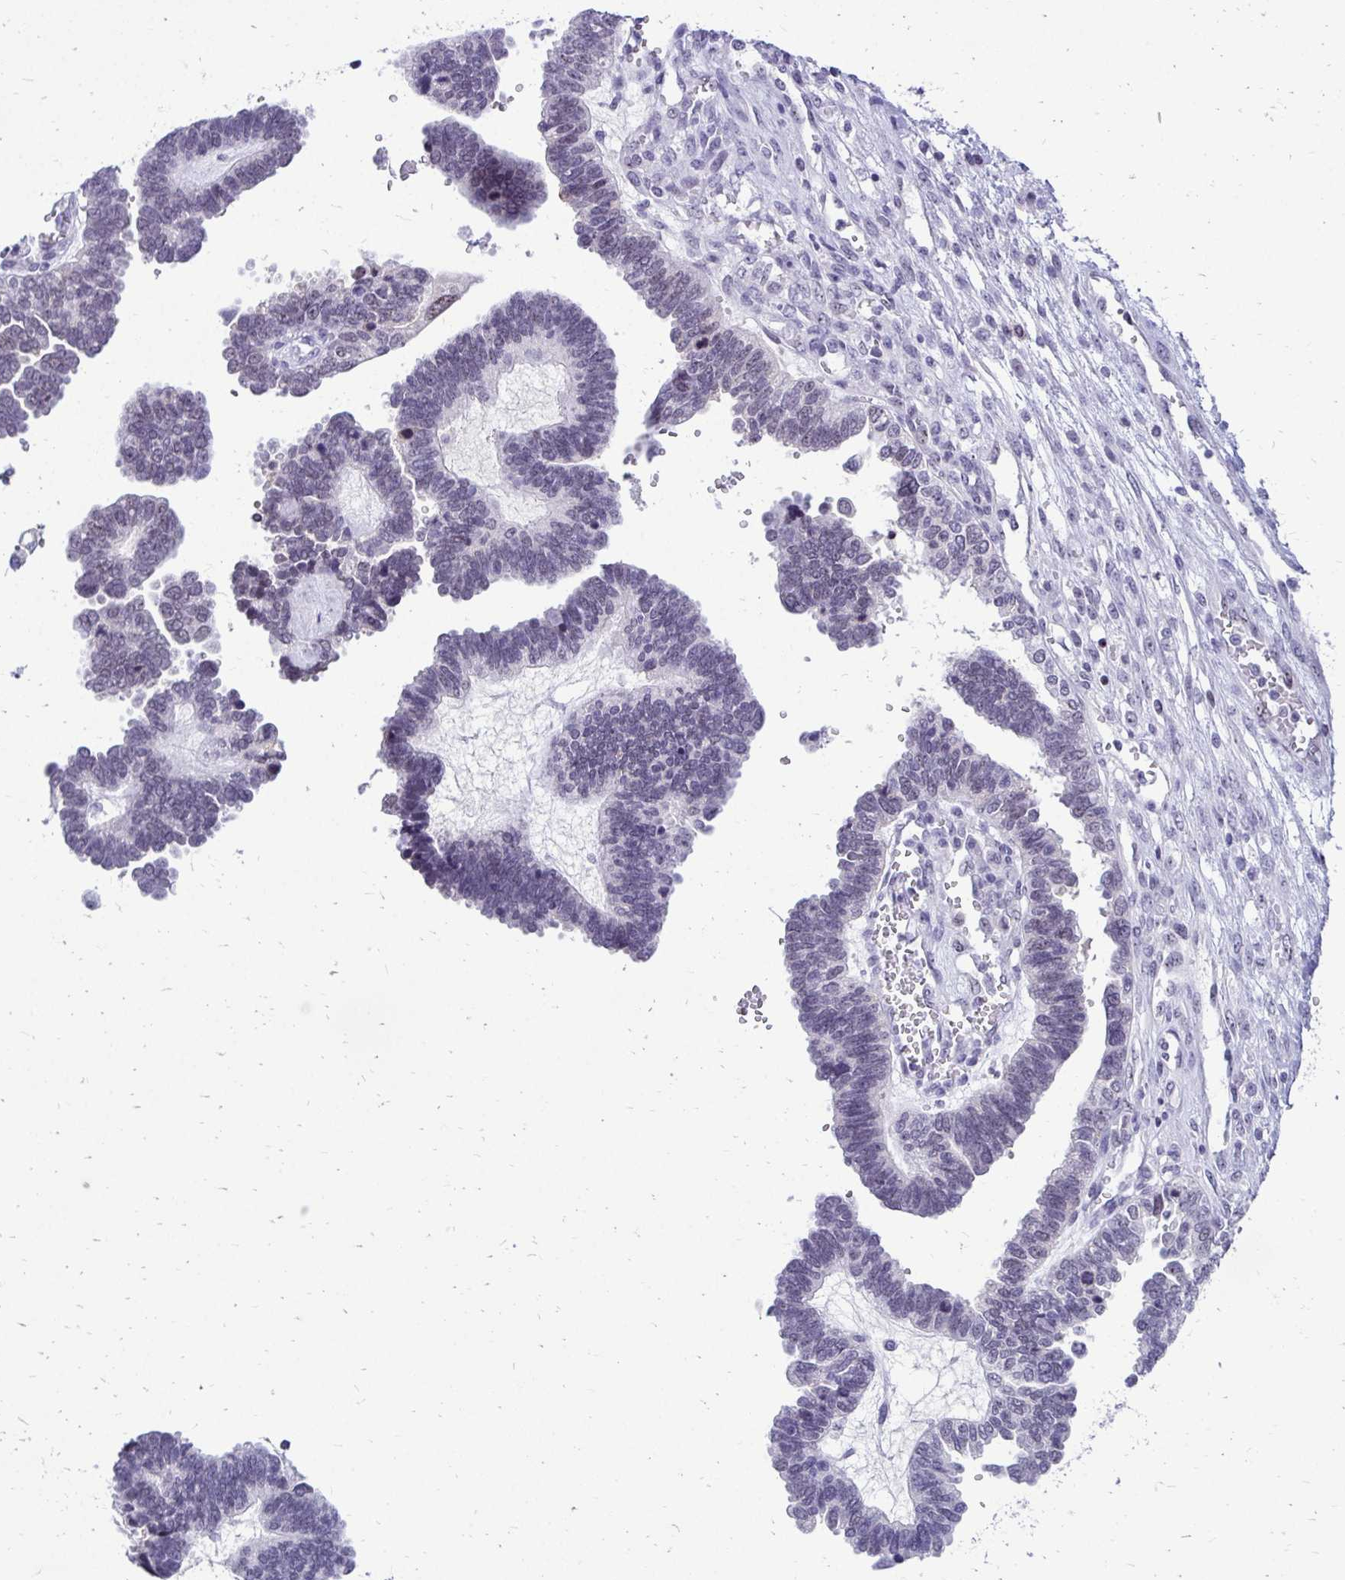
{"staining": {"intensity": "negative", "quantity": "none", "location": "none"}, "tissue": "ovarian cancer", "cell_type": "Tumor cells", "image_type": "cancer", "snomed": [{"axis": "morphology", "description": "Cystadenocarcinoma, serous, NOS"}, {"axis": "topography", "description": "Ovary"}], "caption": "IHC of human ovarian cancer displays no expression in tumor cells.", "gene": "NIFK", "patient": {"sex": "female", "age": 51}}